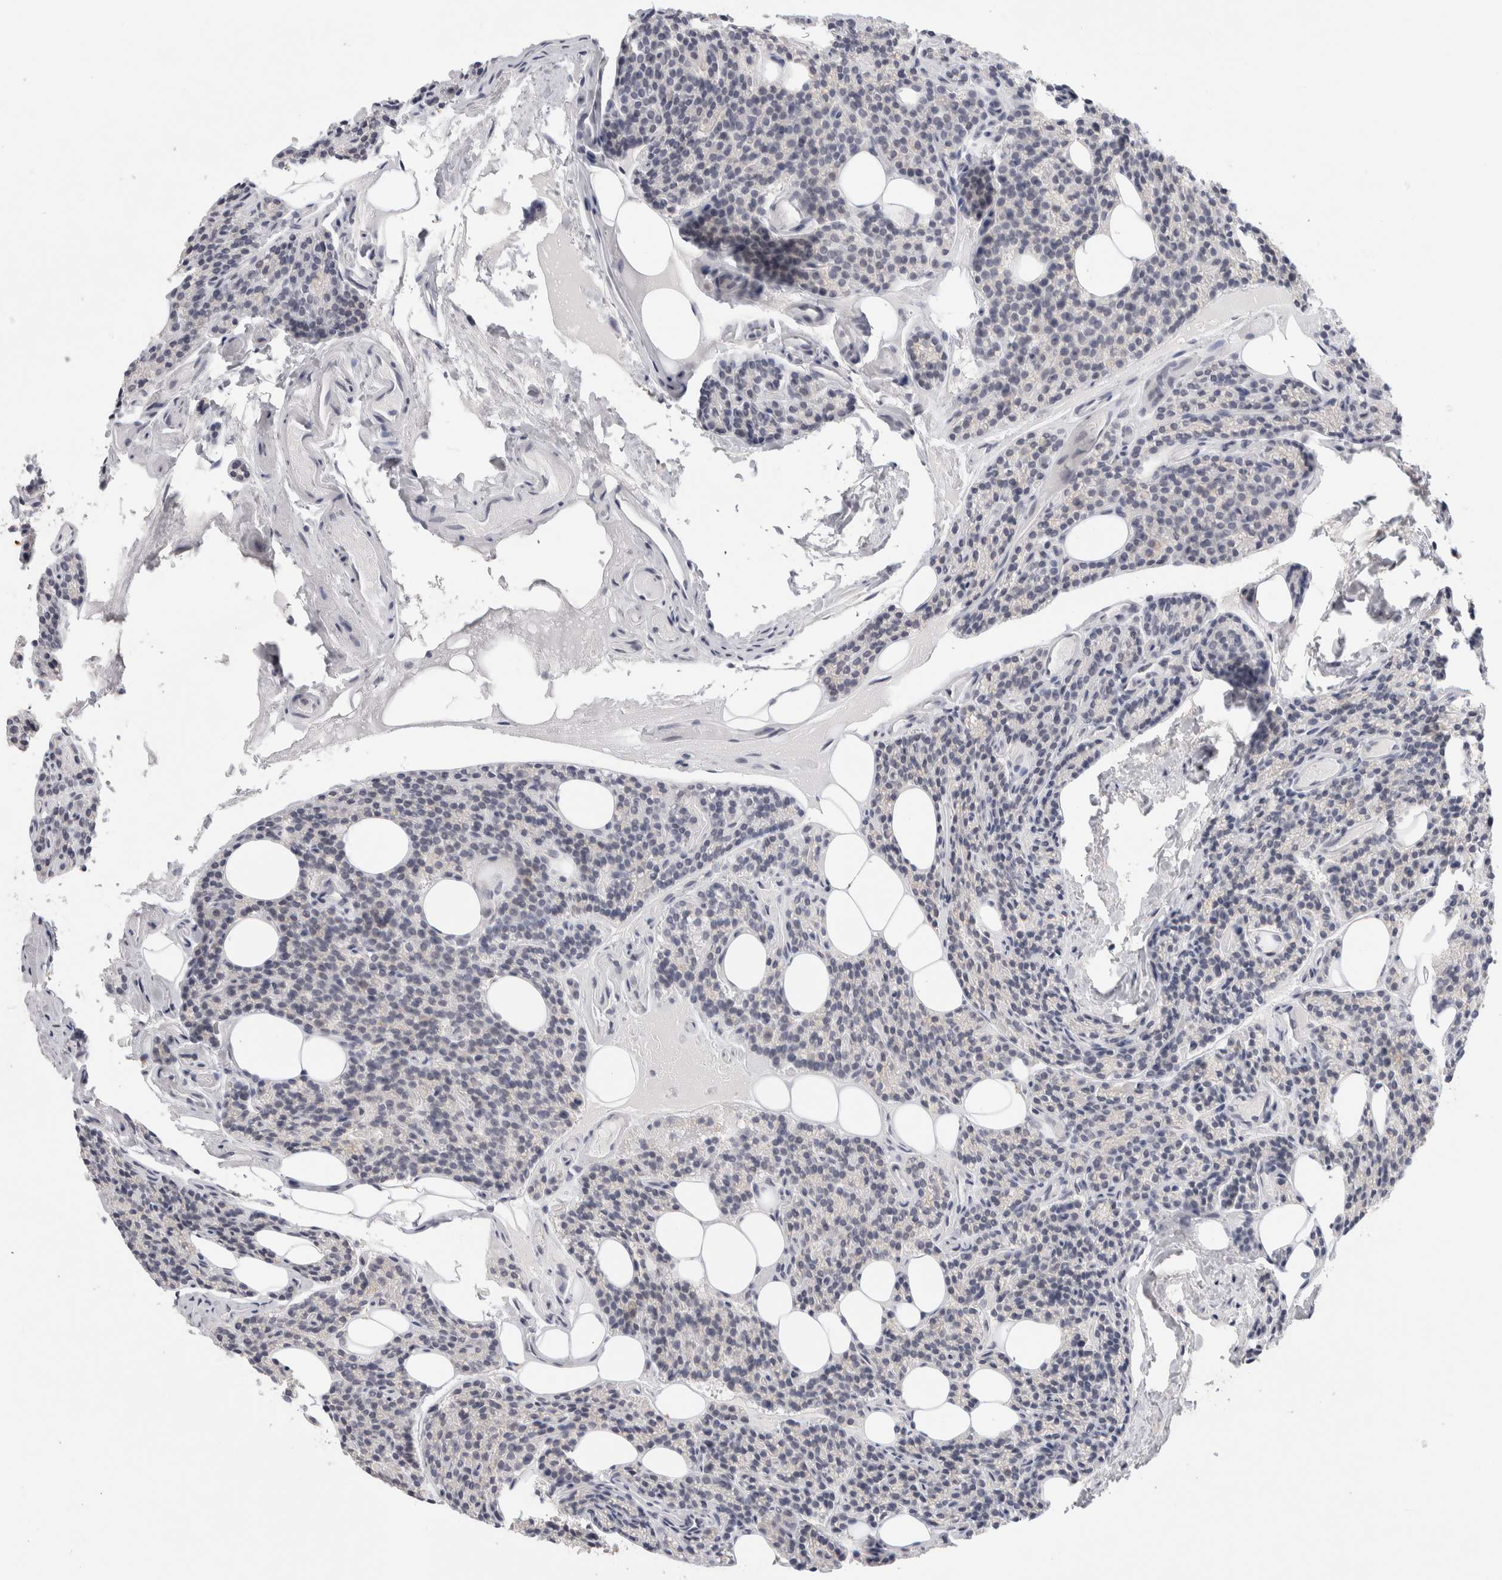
{"staining": {"intensity": "negative", "quantity": "none", "location": "none"}, "tissue": "parathyroid gland", "cell_type": "Glandular cells", "image_type": "normal", "snomed": [{"axis": "morphology", "description": "Normal tissue, NOS"}, {"axis": "topography", "description": "Parathyroid gland"}], "caption": "IHC histopathology image of benign parathyroid gland: human parathyroid gland stained with DAB (3,3'-diaminobenzidine) demonstrates no significant protein positivity in glandular cells.", "gene": "TONSL", "patient": {"sex": "female", "age": 85}}